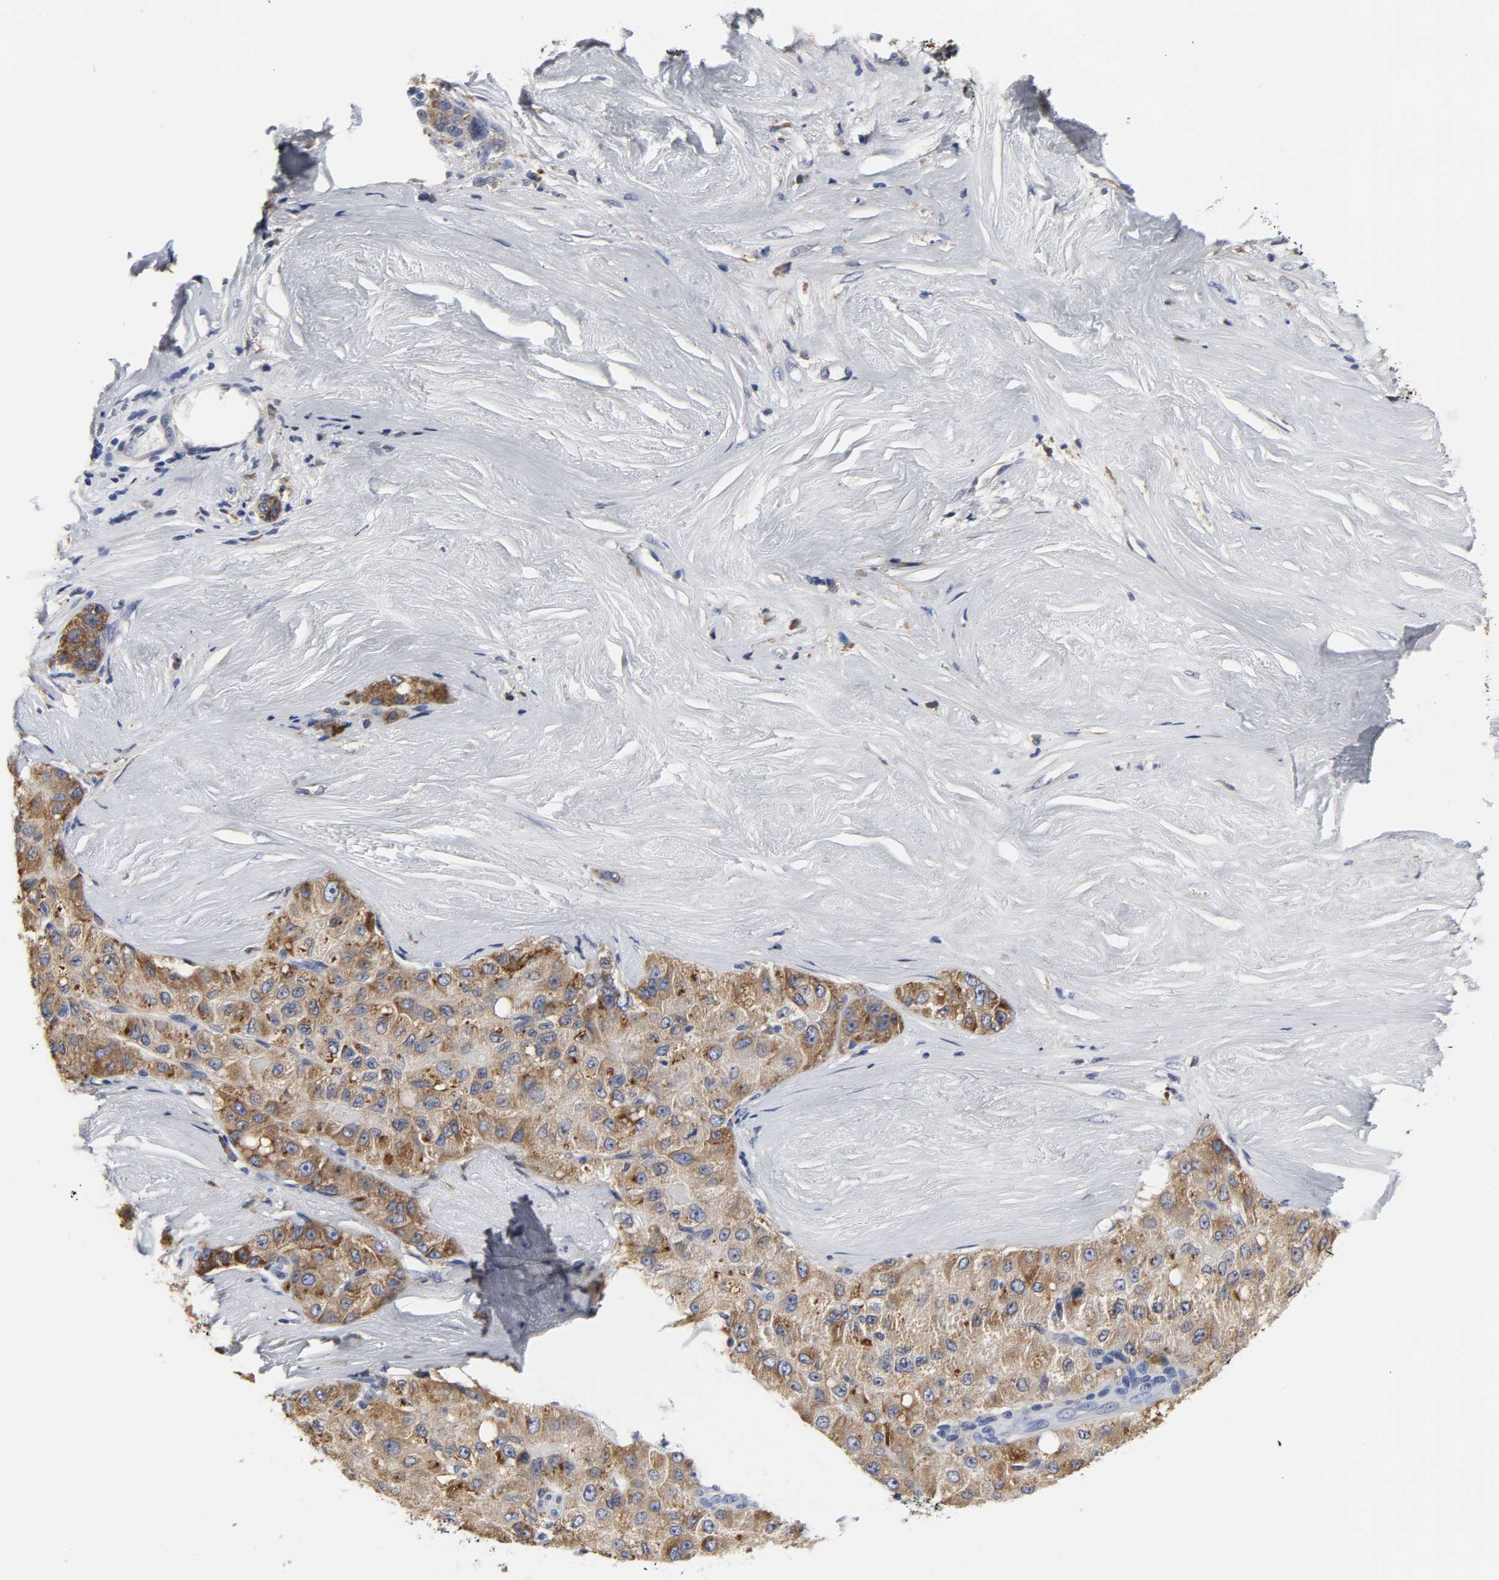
{"staining": {"intensity": "moderate", "quantity": ">75%", "location": "cytoplasmic/membranous"}, "tissue": "liver cancer", "cell_type": "Tumor cells", "image_type": "cancer", "snomed": [{"axis": "morphology", "description": "Carcinoma, Hepatocellular, NOS"}, {"axis": "topography", "description": "Liver"}], "caption": "Immunohistochemistry photomicrograph of neoplastic tissue: human liver cancer stained using immunohistochemistry exhibits medium levels of moderate protein expression localized specifically in the cytoplasmic/membranous of tumor cells, appearing as a cytoplasmic/membranous brown color.", "gene": "HCK", "patient": {"sex": "male", "age": 80}}